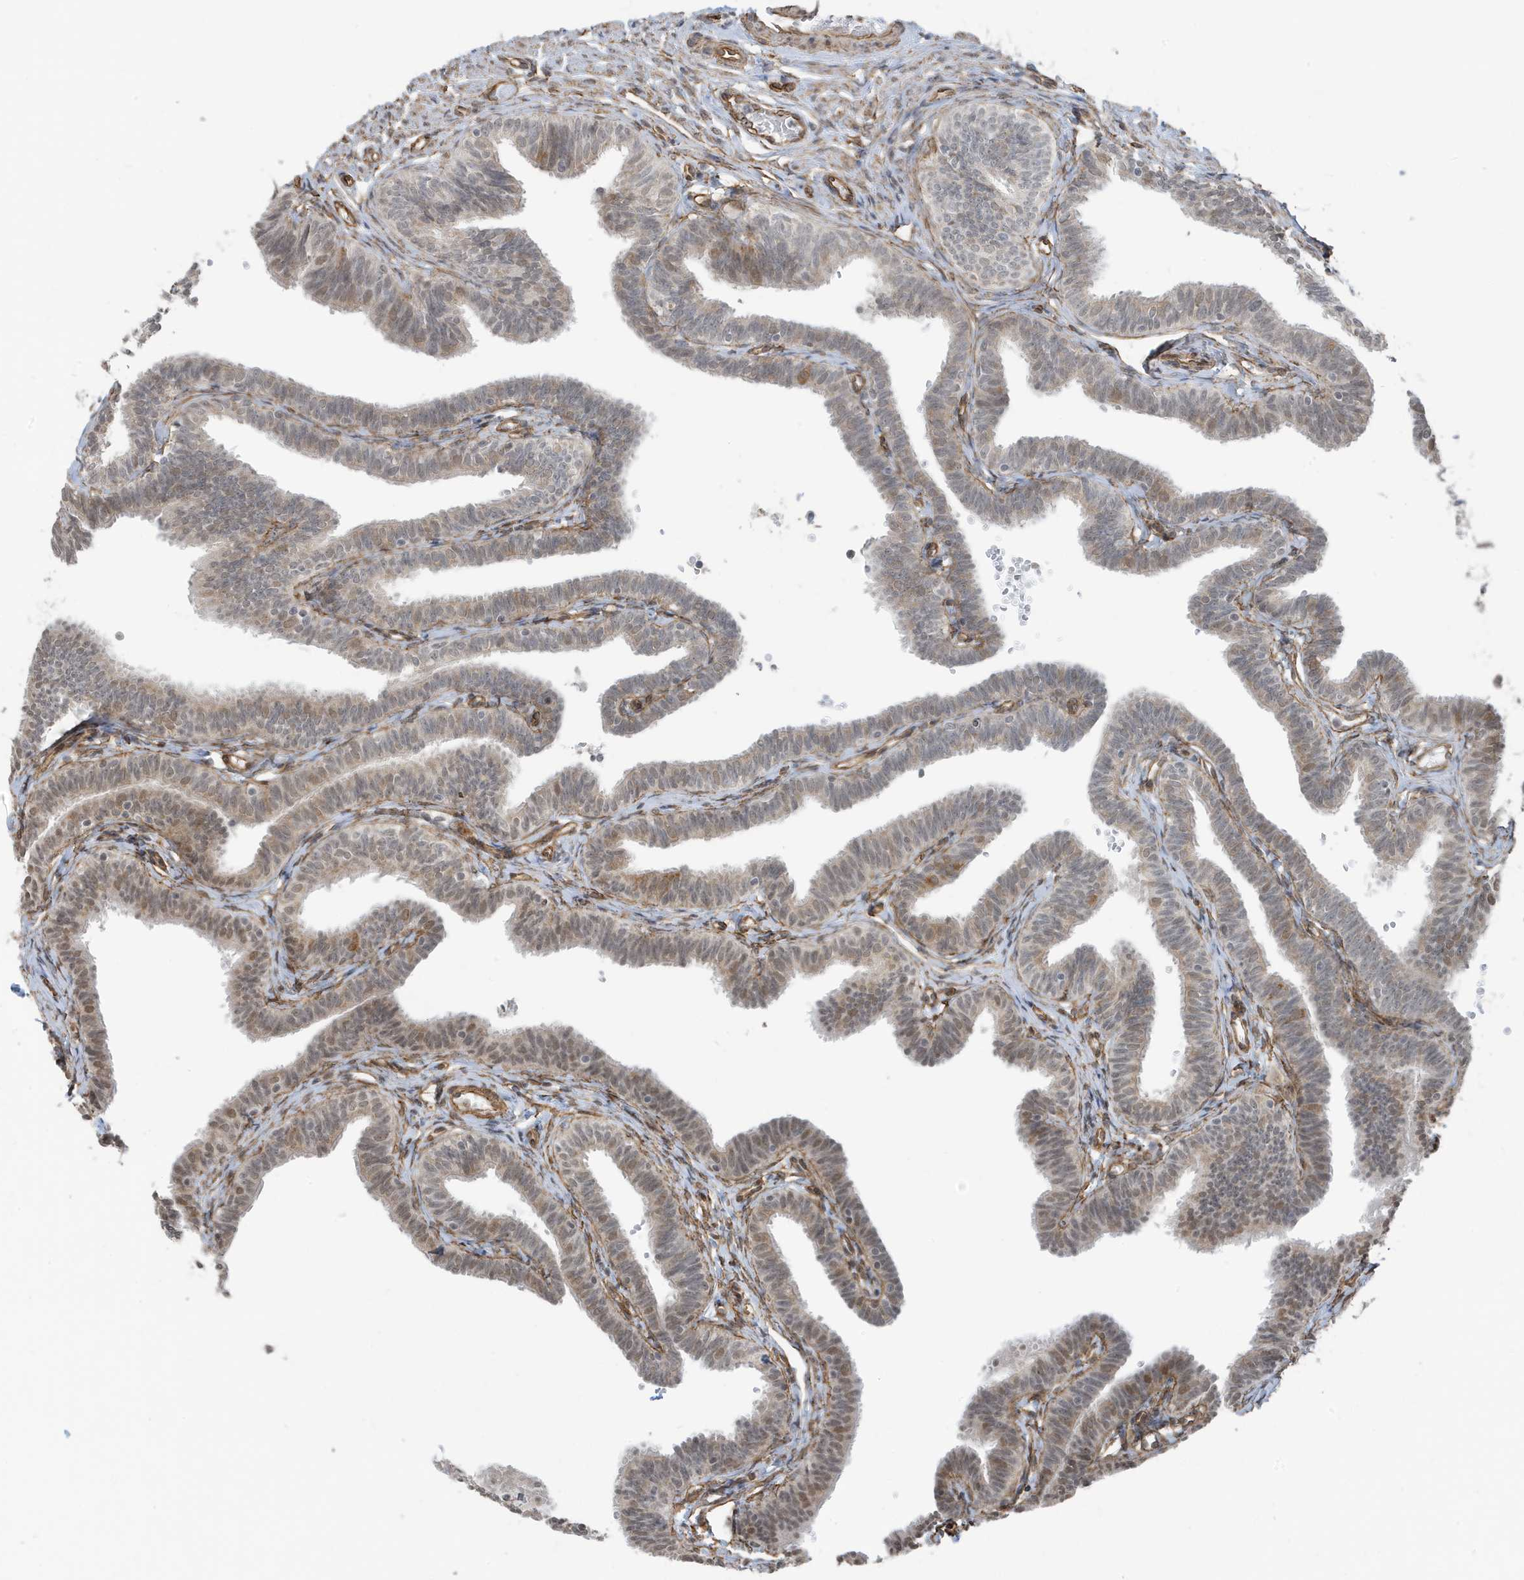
{"staining": {"intensity": "weak", "quantity": "25%-75%", "location": "nuclear"}, "tissue": "fallopian tube", "cell_type": "Glandular cells", "image_type": "normal", "snomed": [{"axis": "morphology", "description": "Normal tissue, NOS"}, {"axis": "topography", "description": "Fallopian tube"}, {"axis": "topography", "description": "Ovary"}], "caption": "Immunohistochemistry staining of unremarkable fallopian tube, which exhibits low levels of weak nuclear staining in approximately 25%-75% of glandular cells indicating weak nuclear protein staining. The staining was performed using DAB (3,3'-diaminobenzidine) (brown) for protein detection and nuclei were counterstained in hematoxylin (blue).", "gene": "CHCHD4", "patient": {"sex": "female", "age": 23}}